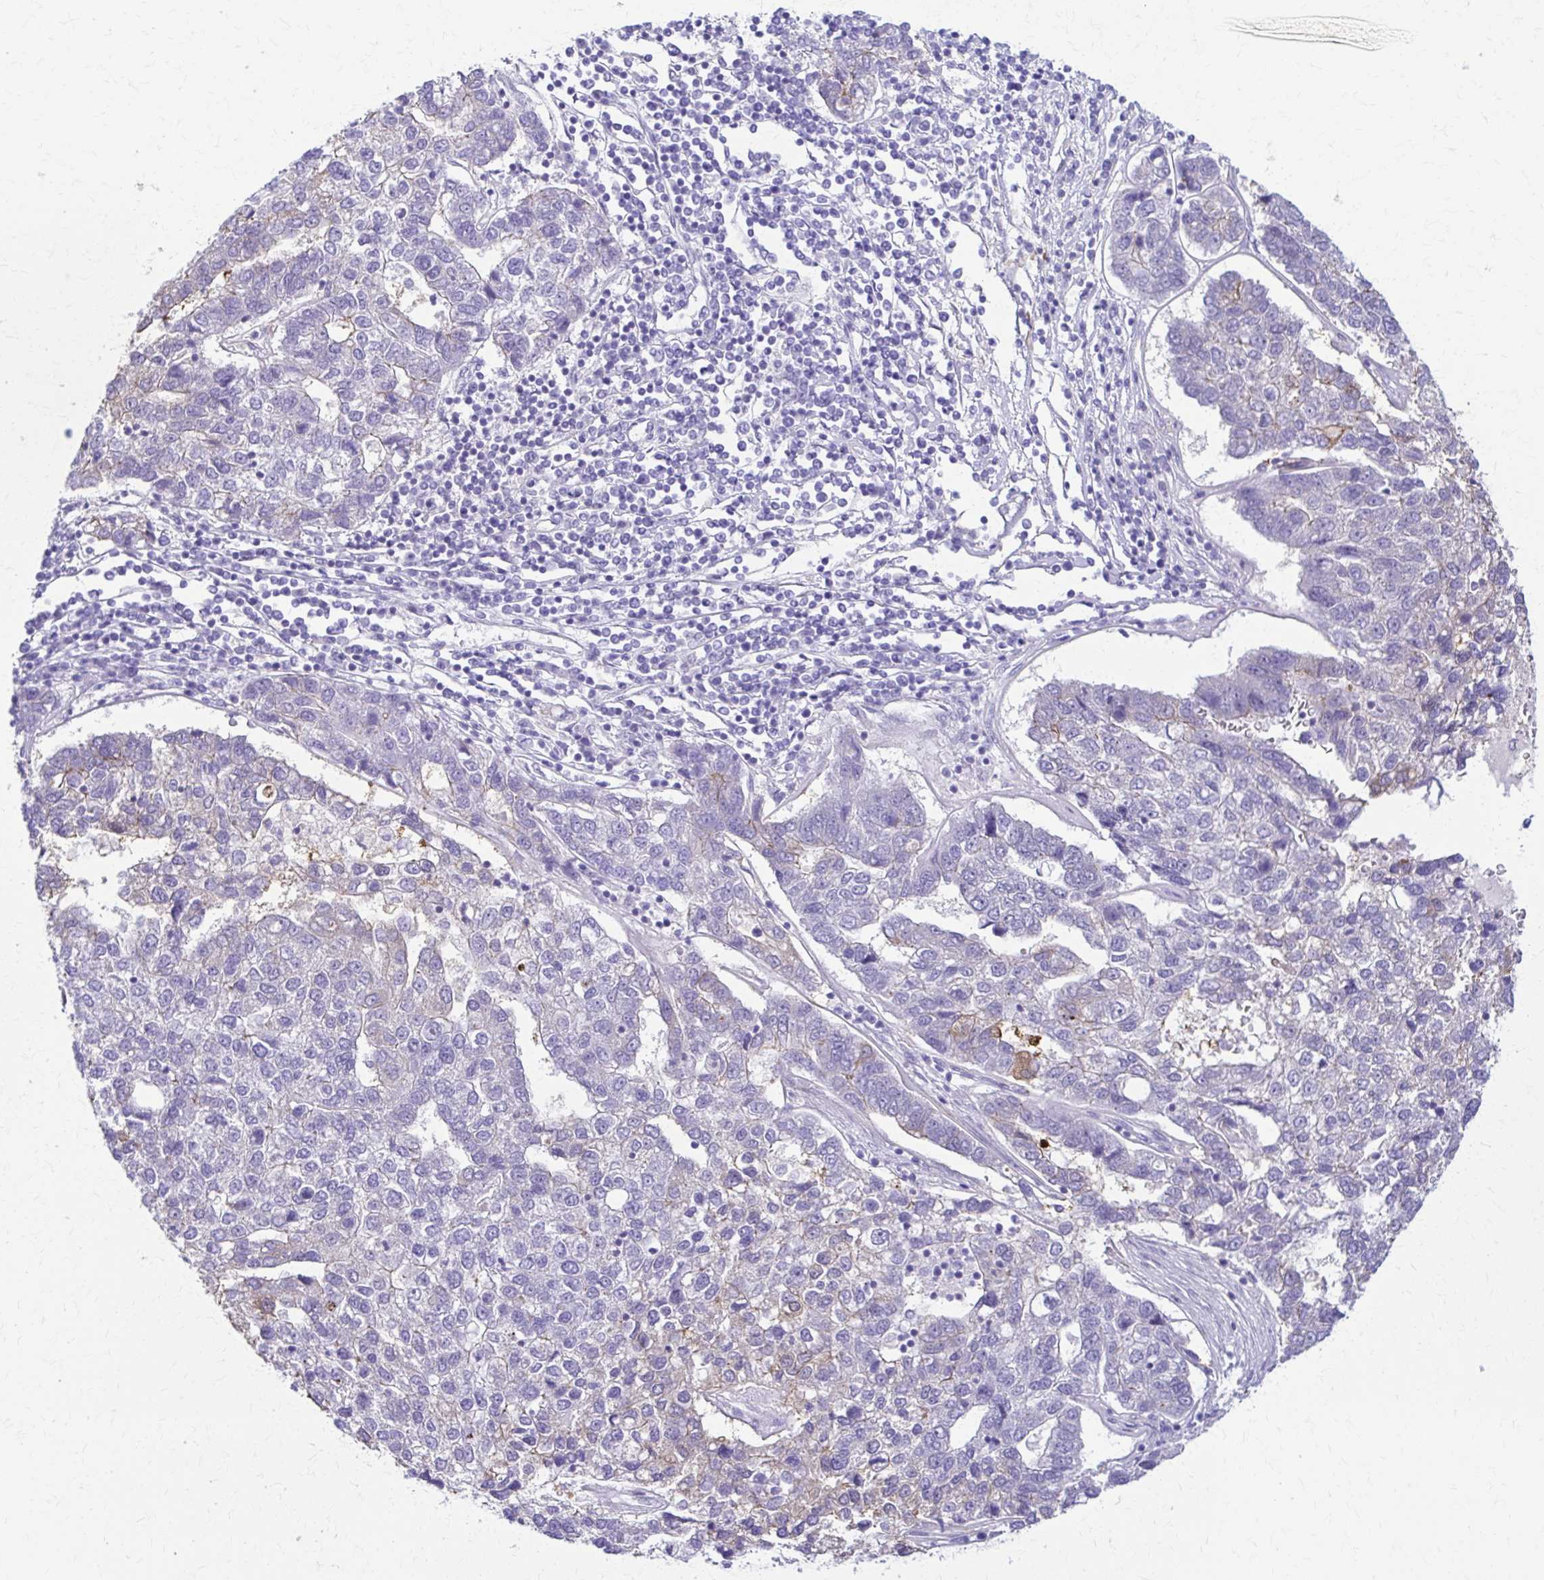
{"staining": {"intensity": "negative", "quantity": "none", "location": "none"}, "tissue": "pancreatic cancer", "cell_type": "Tumor cells", "image_type": "cancer", "snomed": [{"axis": "morphology", "description": "Adenocarcinoma, NOS"}, {"axis": "topography", "description": "Pancreas"}], "caption": "Histopathology image shows no significant protein positivity in tumor cells of pancreatic adenocarcinoma.", "gene": "DSP", "patient": {"sex": "female", "age": 61}}